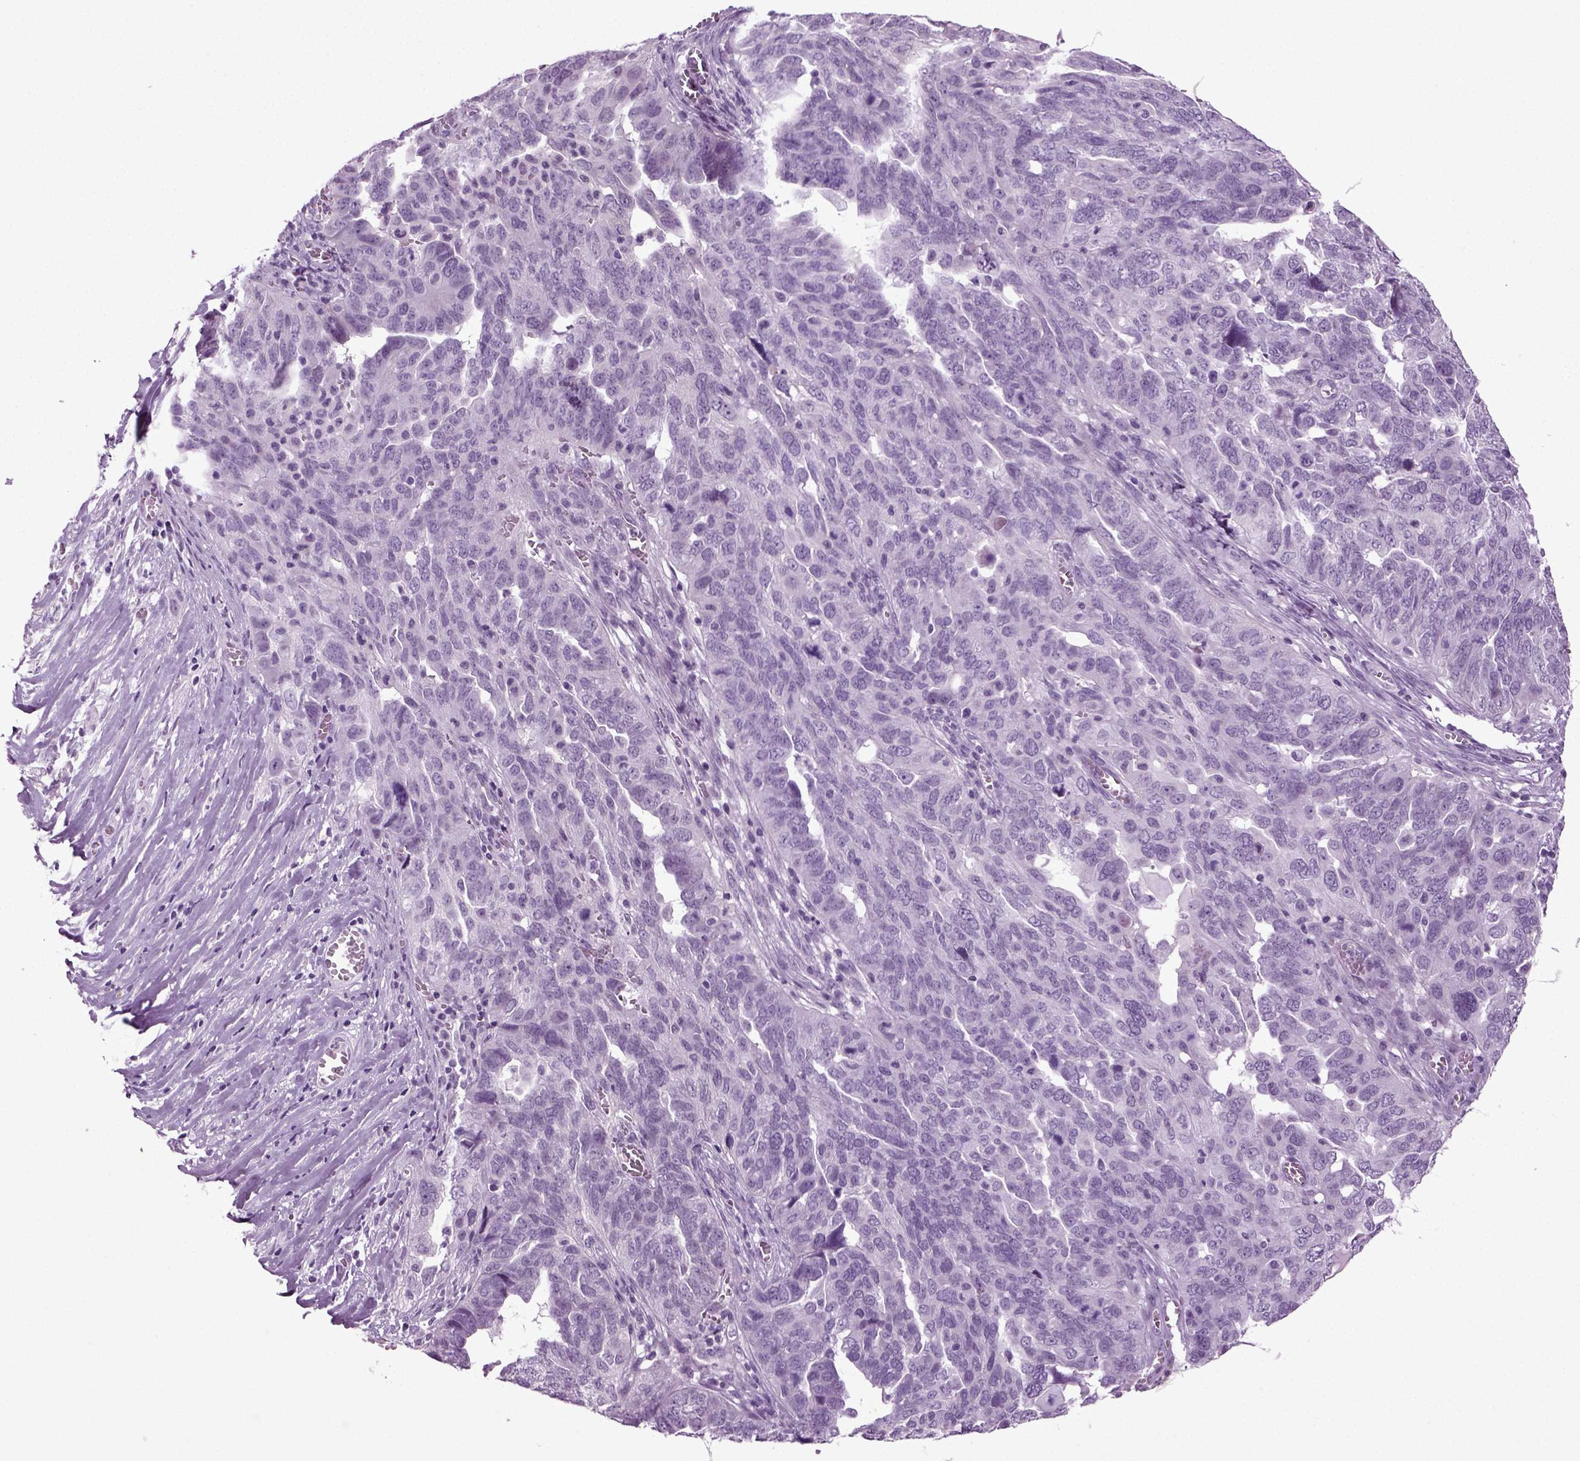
{"staining": {"intensity": "negative", "quantity": "none", "location": "none"}, "tissue": "ovarian cancer", "cell_type": "Tumor cells", "image_type": "cancer", "snomed": [{"axis": "morphology", "description": "Carcinoma, endometroid"}, {"axis": "topography", "description": "Soft tissue"}, {"axis": "topography", "description": "Ovary"}], "caption": "Tumor cells show no significant protein staining in endometroid carcinoma (ovarian). (DAB immunohistochemistry, high magnification).", "gene": "PRLH", "patient": {"sex": "female", "age": 52}}